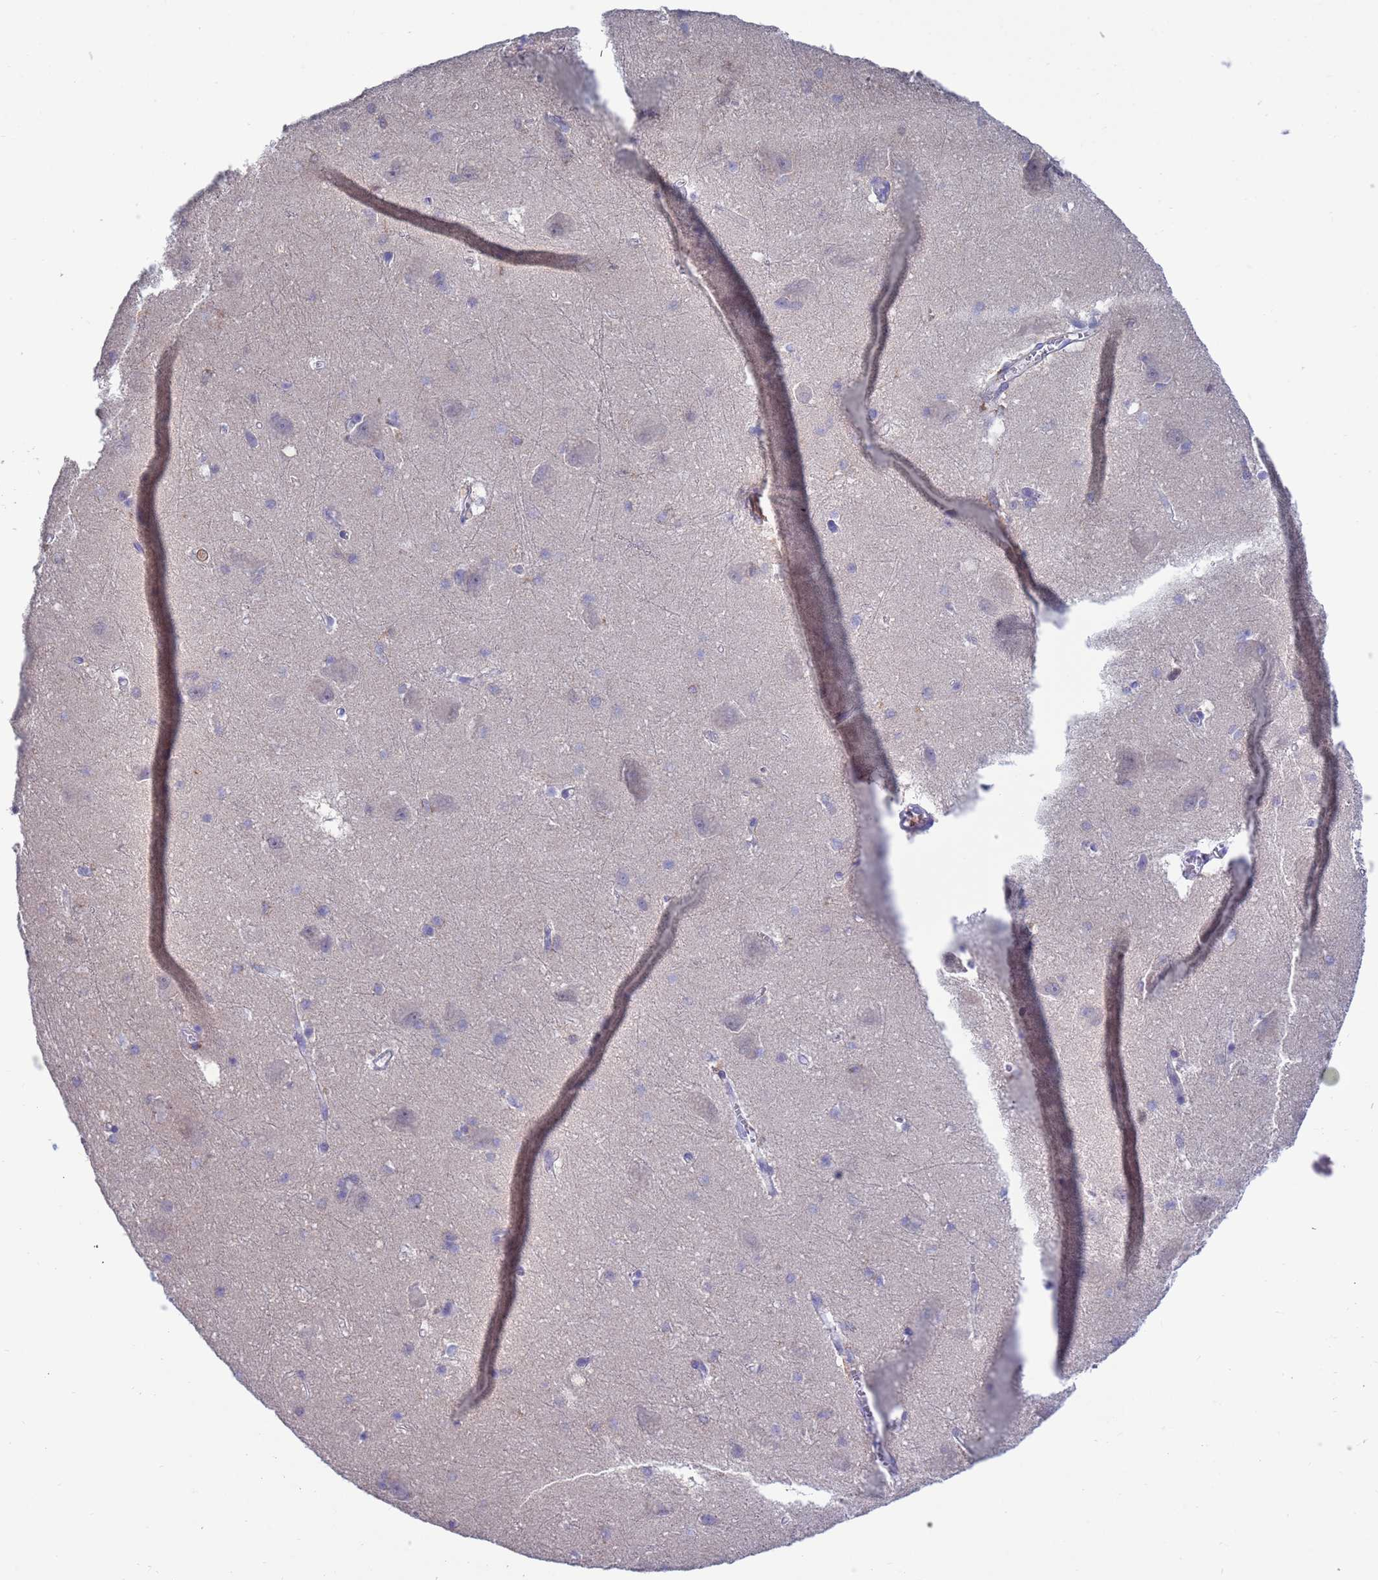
{"staining": {"intensity": "negative", "quantity": "none", "location": "none"}, "tissue": "caudate", "cell_type": "Glial cells", "image_type": "normal", "snomed": [{"axis": "morphology", "description": "Normal tissue, NOS"}, {"axis": "topography", "description": "Lateral ventricle wall"}], "caption": "Immunohistochemistry (IHC) micrograph of benign caudate: caudate stained with DAB (3,3'-diaminobenzidine) demonstrates no significant protein expression in glial cells. (IHC, brightfield microscopy, high magnification).", "gene": "AMPD3", "patient": {"sex": "male", "age": 37}}